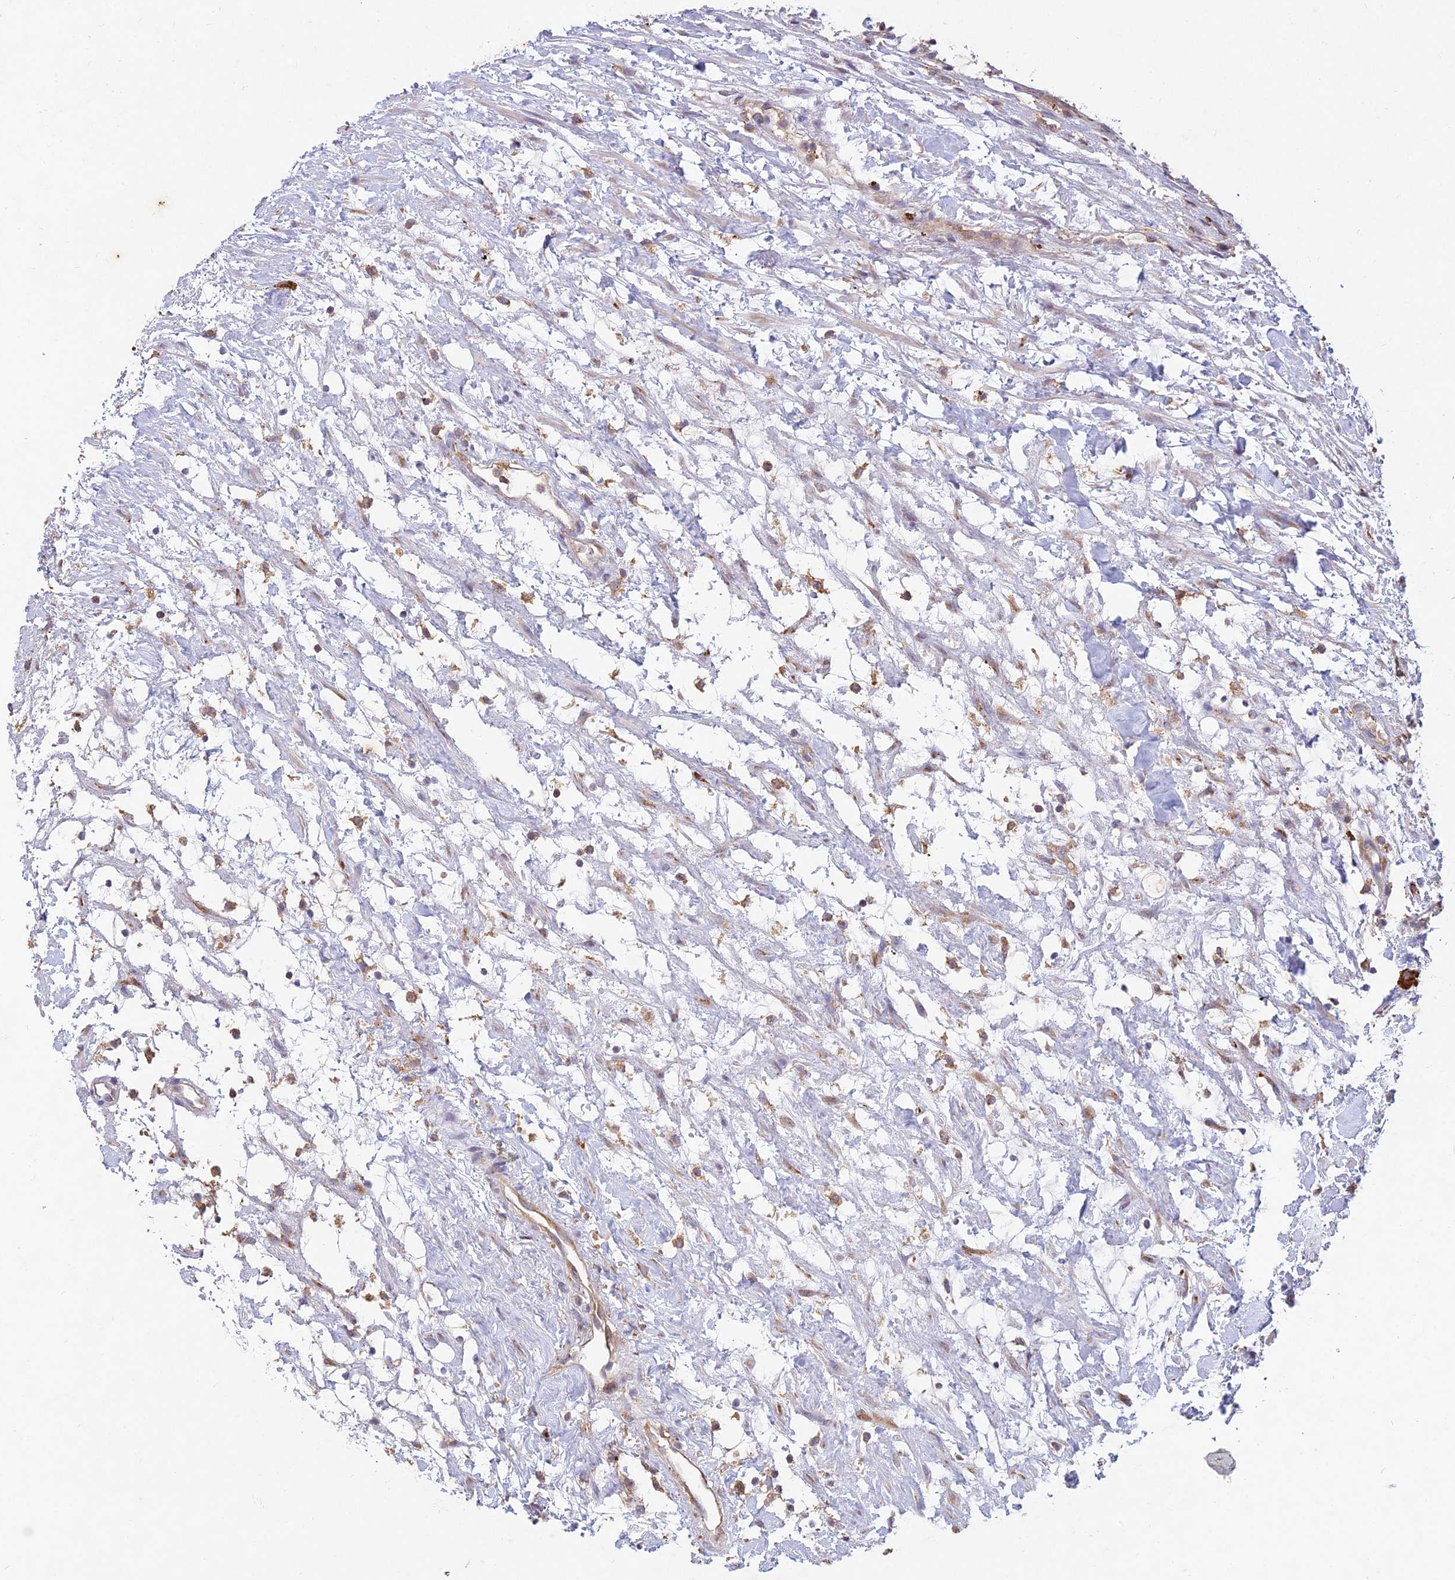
{"staining": {"intensity": "moderate", "quantity": "25%-75%", "location": "cytoplasmic/membranous"}, "tissue": "renal cancer", "cell_type": "Tumor cells", "image_type": "cancer", "snomed": [{"axis": "morphology", "description": "Adenocarcinoma, NOS"}, {"axis": "topography", "description": "Kidney"}], "caption": "The photomicrograph exhibits immunohistochemical staining of renal cancer. There is moderate cytoplasmic/membranous expression is identified in about 25%-75% of tumor cells.", "gene": "NXNL2", "patient": {"sex": "female", "age": 69}}